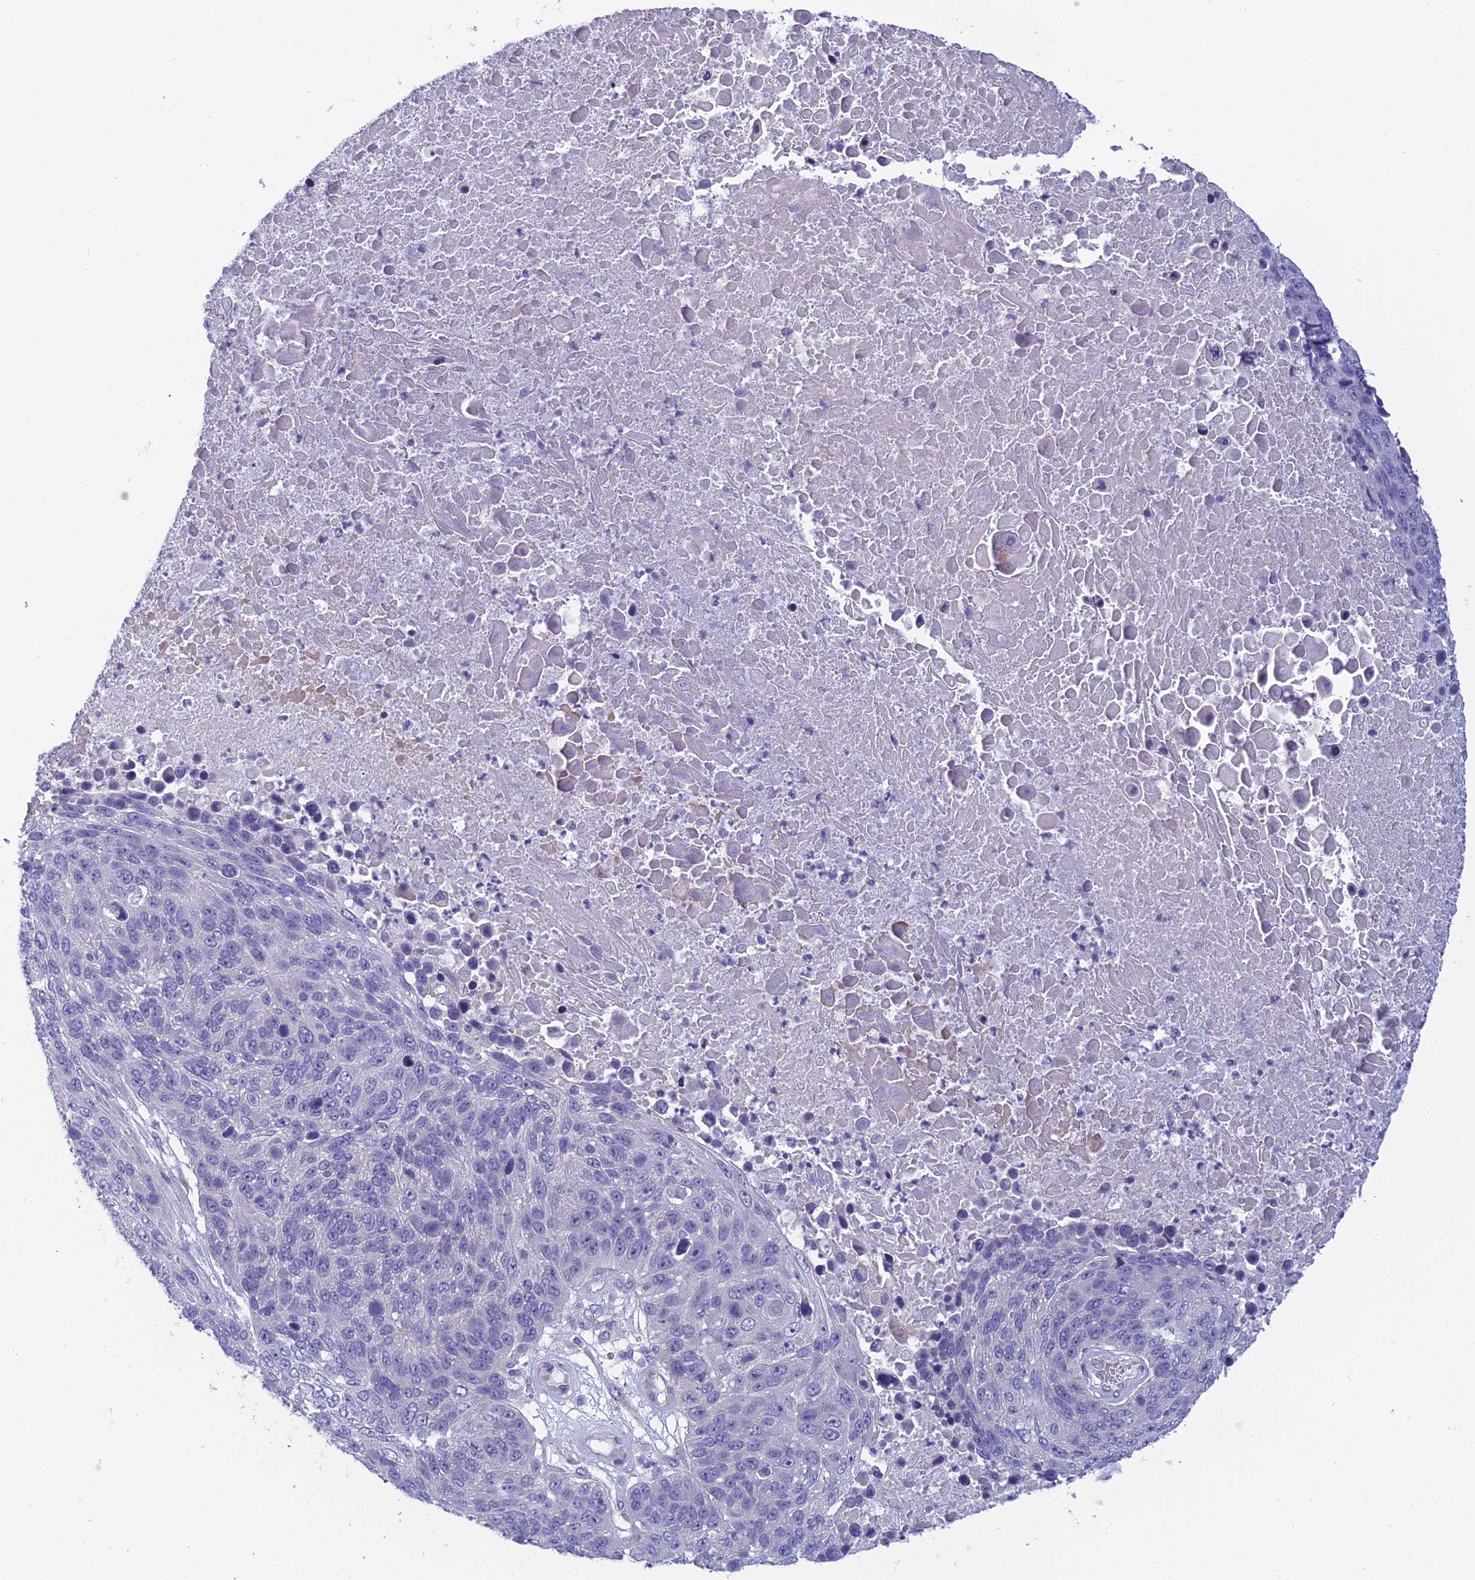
{"staining": {"intensity": "negative", "quantity": "none", "location": "none"}, "tissue": "lung cancer", "cell_type": "Tumor cells", "image_type": "cancer", "snomed": [{"axis": "morphology", "description": "Normal tissue, NOS"}, {"axis": "morphology", "description": "Squamous cell carcinoma, NOS"}, {"axis": "topography", "description": "Lymph node"}, {"axis": "topography", "description": "Lung"}], "caption": "Micrograph shows no significant protein positivity in tumor cells of squamous cell carcinoma (lung). (DAB (3,3'-diaminobenzidine) immunohistochemistry (IHC) with hematoxylin counter stain).", "gene": "RBM41", "patient": {"sex": "male", "age": 66}}